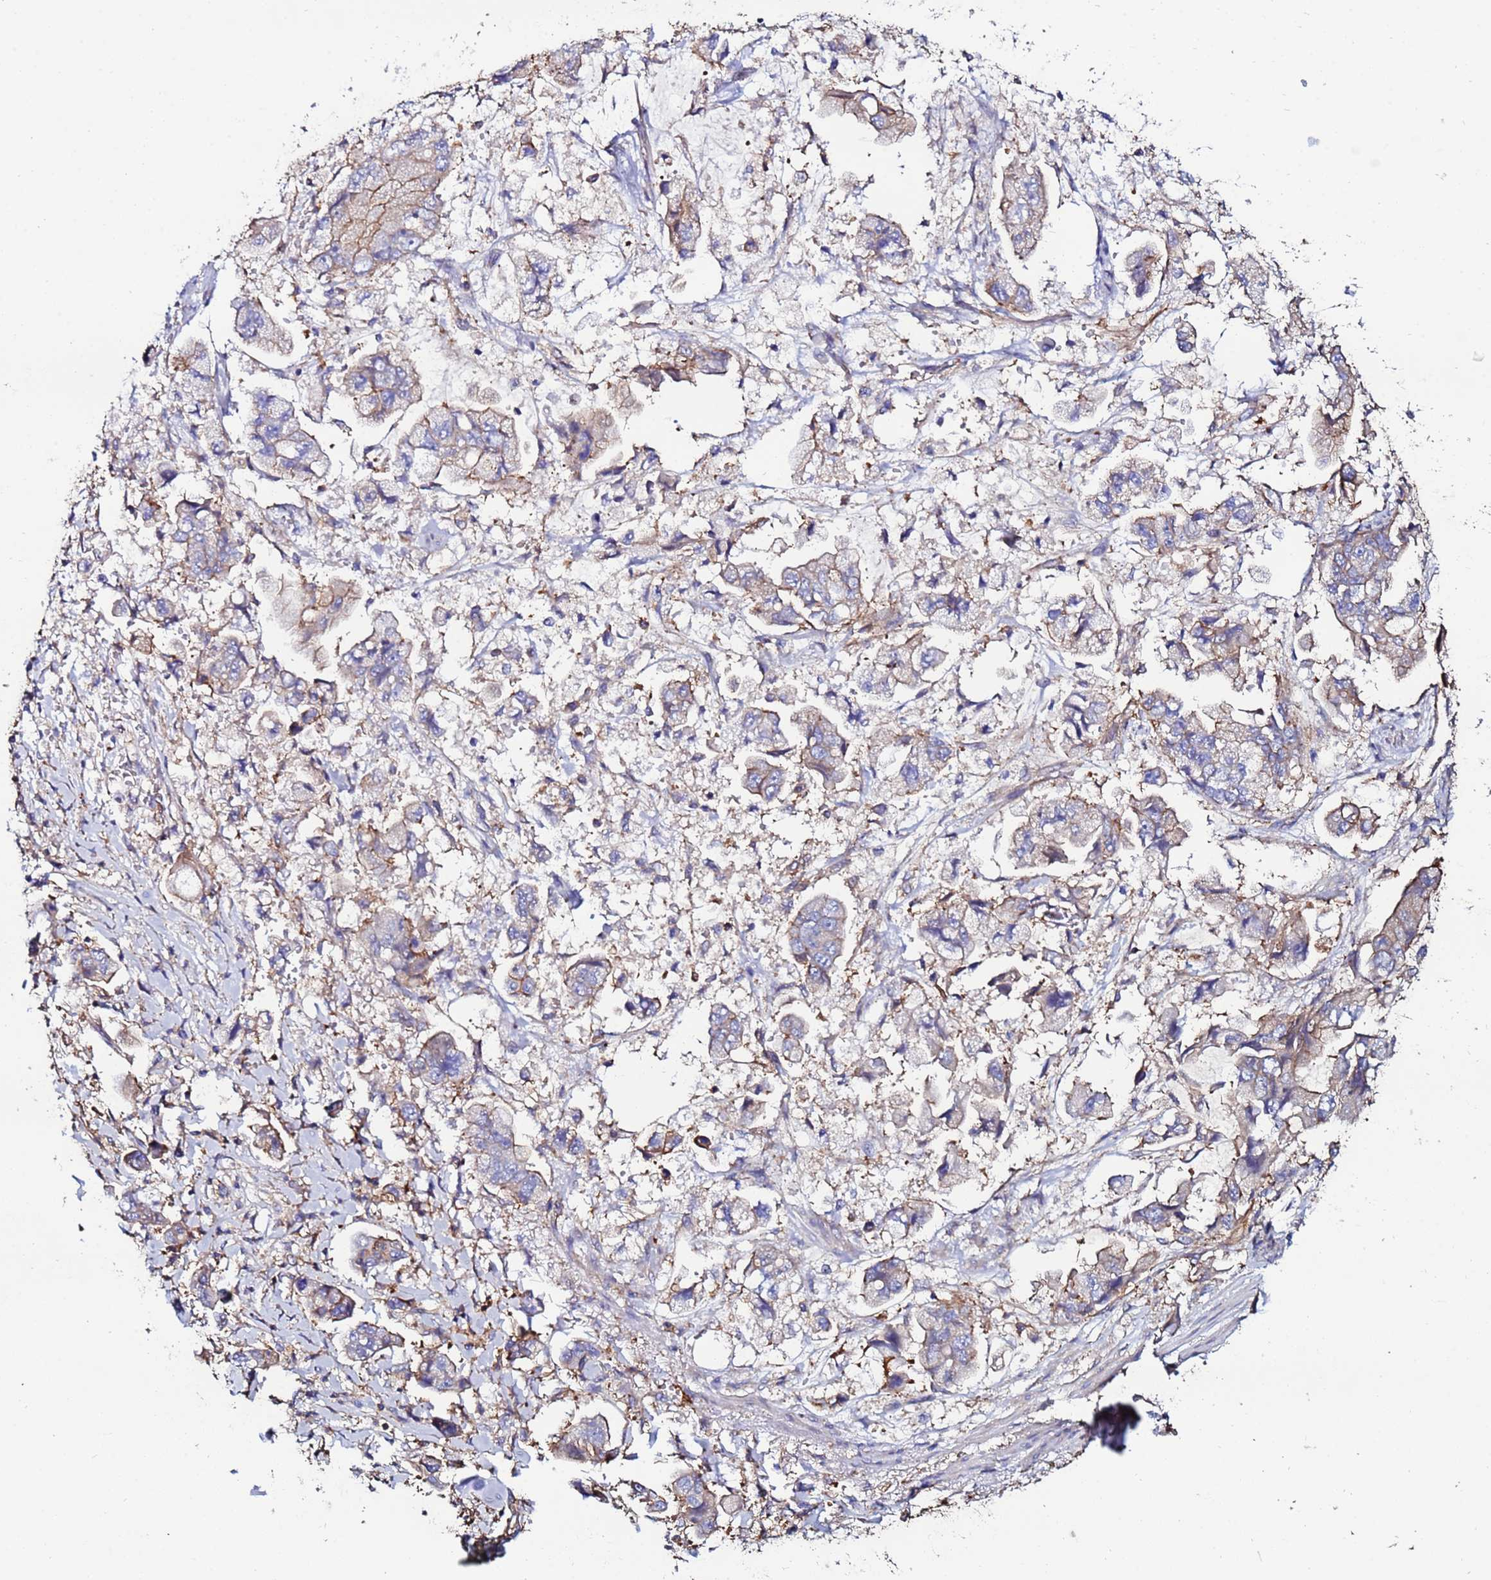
{"staining": {"intensity": "weak", "quantity": "25%-75%", "location": "cytoplasmic/membranous"}, "tissue": "stomach cancer", "cell_type": "Tumor cells", "image_type": "cancer", "snomed": [{"axis": "morphology", "description": "Adenocarcinoma, NOS"}, {"axis": "topography", "description": "Stomach"}], "caption": "Stomach adenocarcinoma stained for a protein shows weak cytoplasmic/membranous positivity in tumor cells.", "gene": "POTEE", "patient": {"sex": "male", "age": 62}}